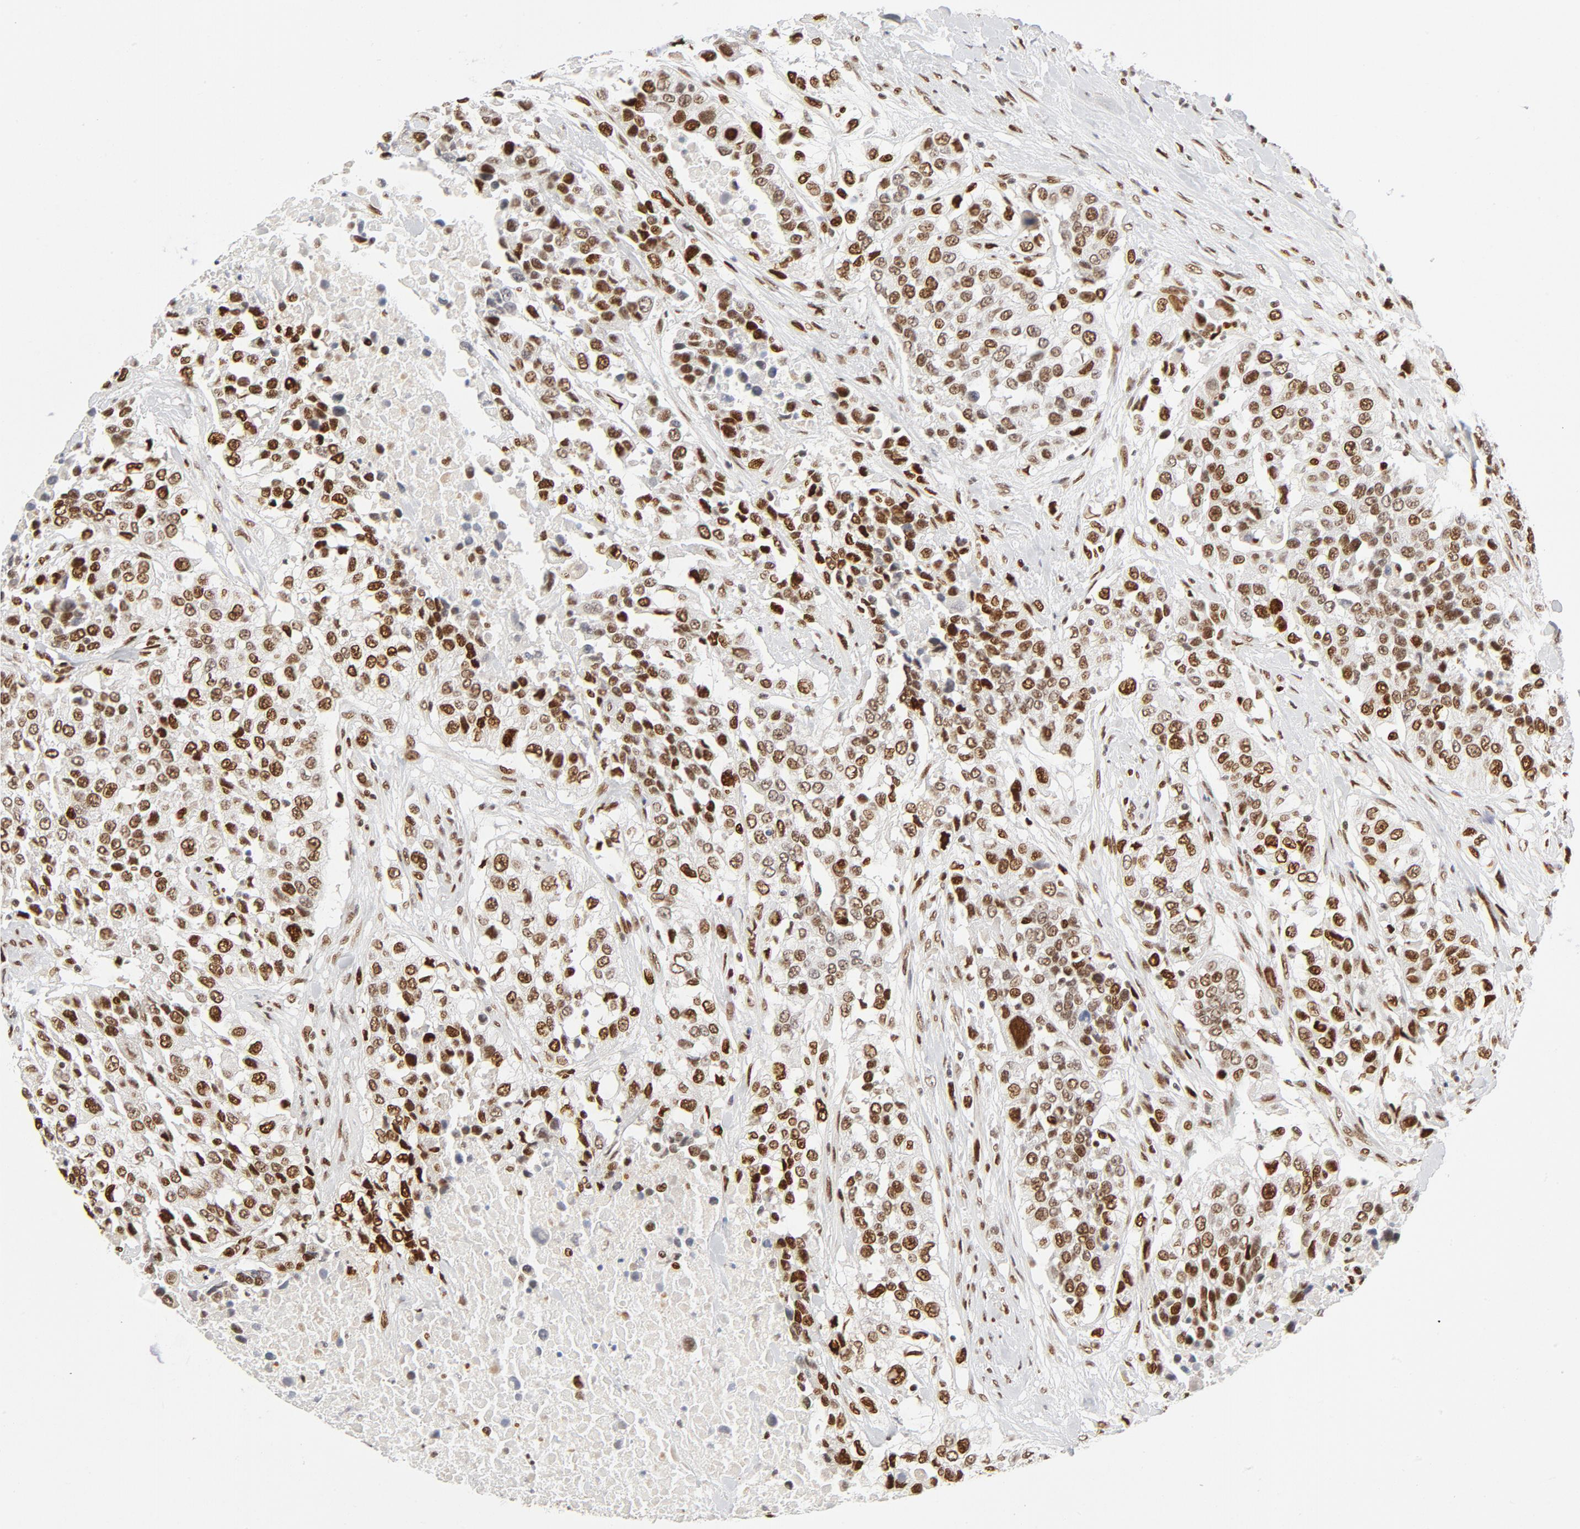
{"staining": {"intensity": "strong", "quantity": ">75%", "location": "nuclear"}, "tissue": "urothelial cancer", "cell_type": "Tumor cells", "image_type": "cancer", "snomed": [{"axis": "morphology", "description": "Urothelial carcinoma, High grade"}, {"axis": "topography", "description": "Urinary bladder"}], "caption": "This is an image of IHC staining of high-grade urothelial carcinoma, which shows strong expression in the nuclear of tumor cells.", "gene": "MEF2A", "patient": {"sex": "female", "age": 80}}